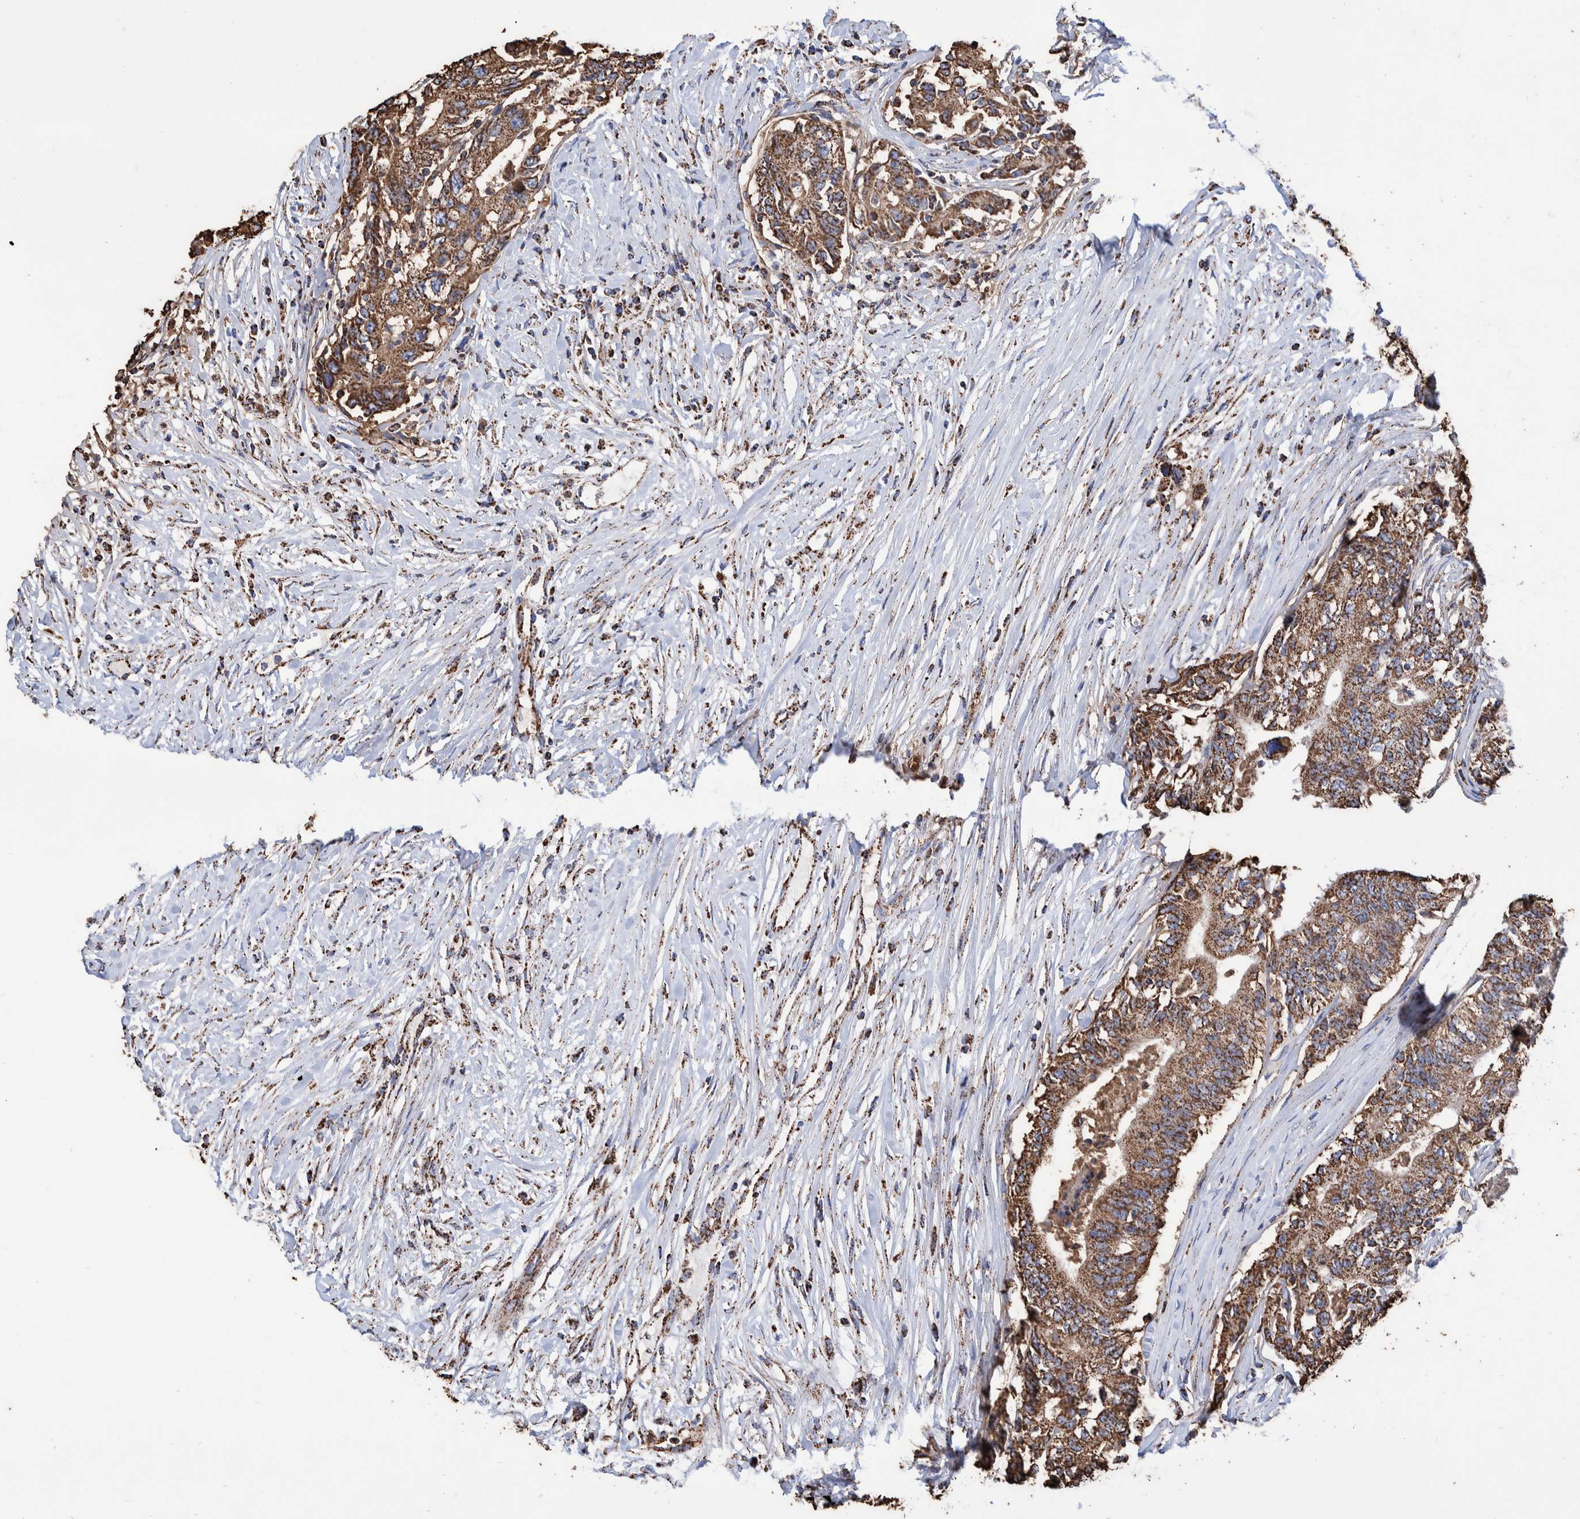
{"staining": {"intensity": "strong", "quantity": ">75%", "location": "cytoplasmic/membranous"}, "tissue": "colorectal cancer", "cell_type": "Tumor cells", "image_type": "cancer", "snomed": [{"axis": "morphology", "description": "Adenocarcinoma, NOS"}, {"axis": "topography", "description": "Colon"}], "caption": "Strong cytoplasmic/membranous positivity for a protein is appreciated in approximately >75% of tumor cells of colorectal adenocarcinoma using immunohistochemistry.", "gene": "VPS26C", "patient": {"sex": "female", "age": 77}}